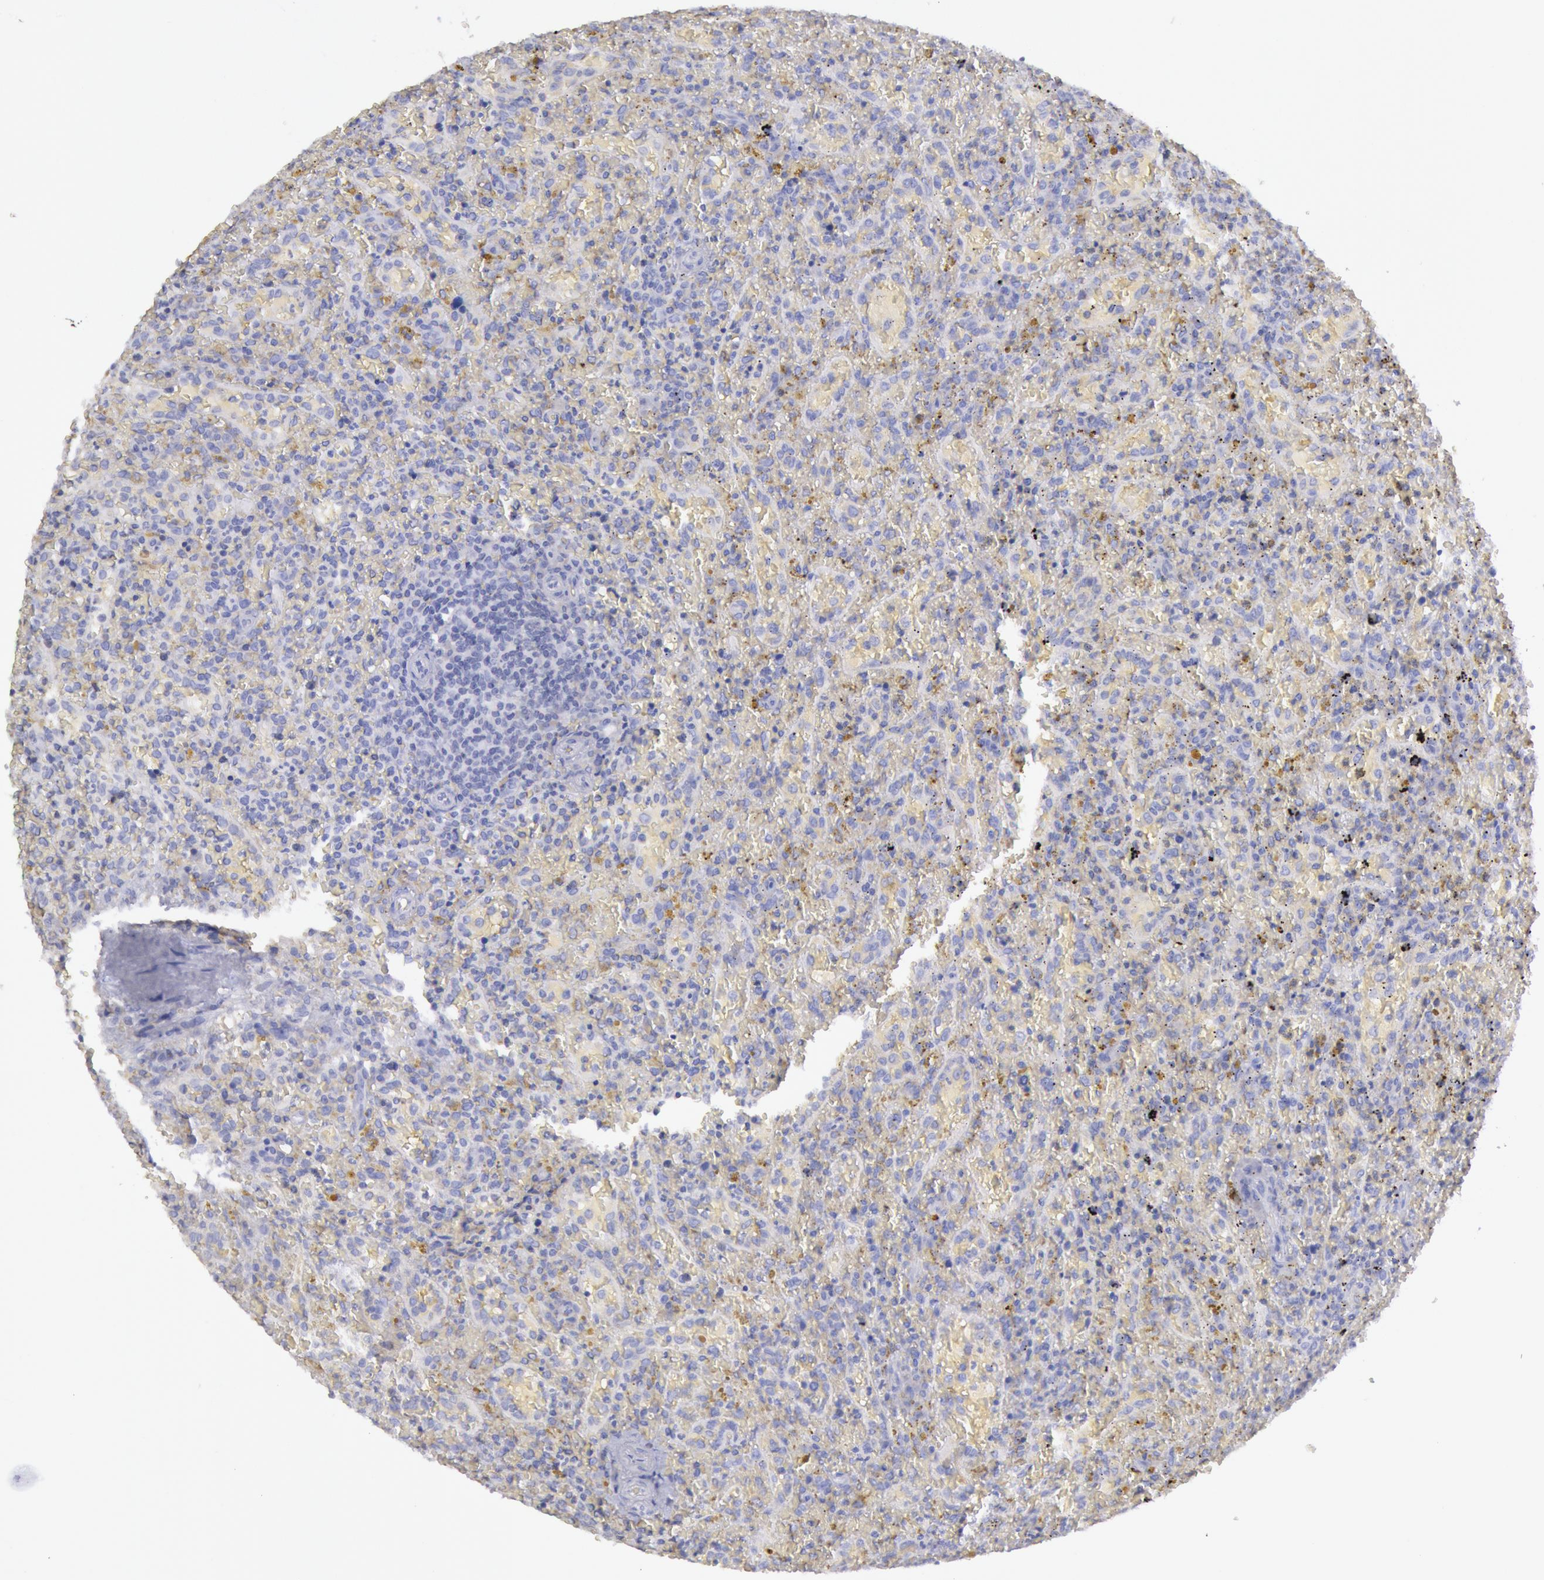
{"staining": {"intensity": "negative", "quantity": "none", "location": "none"}, "tissue": "lymphoma", "cell_type": "Tumor cells", "image_type": "cancer", "snomed": [{"axis": "morphology", "description": "Malignant lymphoma, non-Hodgkin's type, High grade"}, {"axis": "topography", "description": "Spleen"}, {"axis": "topography", "description": "Lymph node"}], "caption": "The IHC image has no significant positivity in tumor cells of lymphoma tissue.", "gene": "MYH7", "patient": {"sex": "female", "age": 70}}